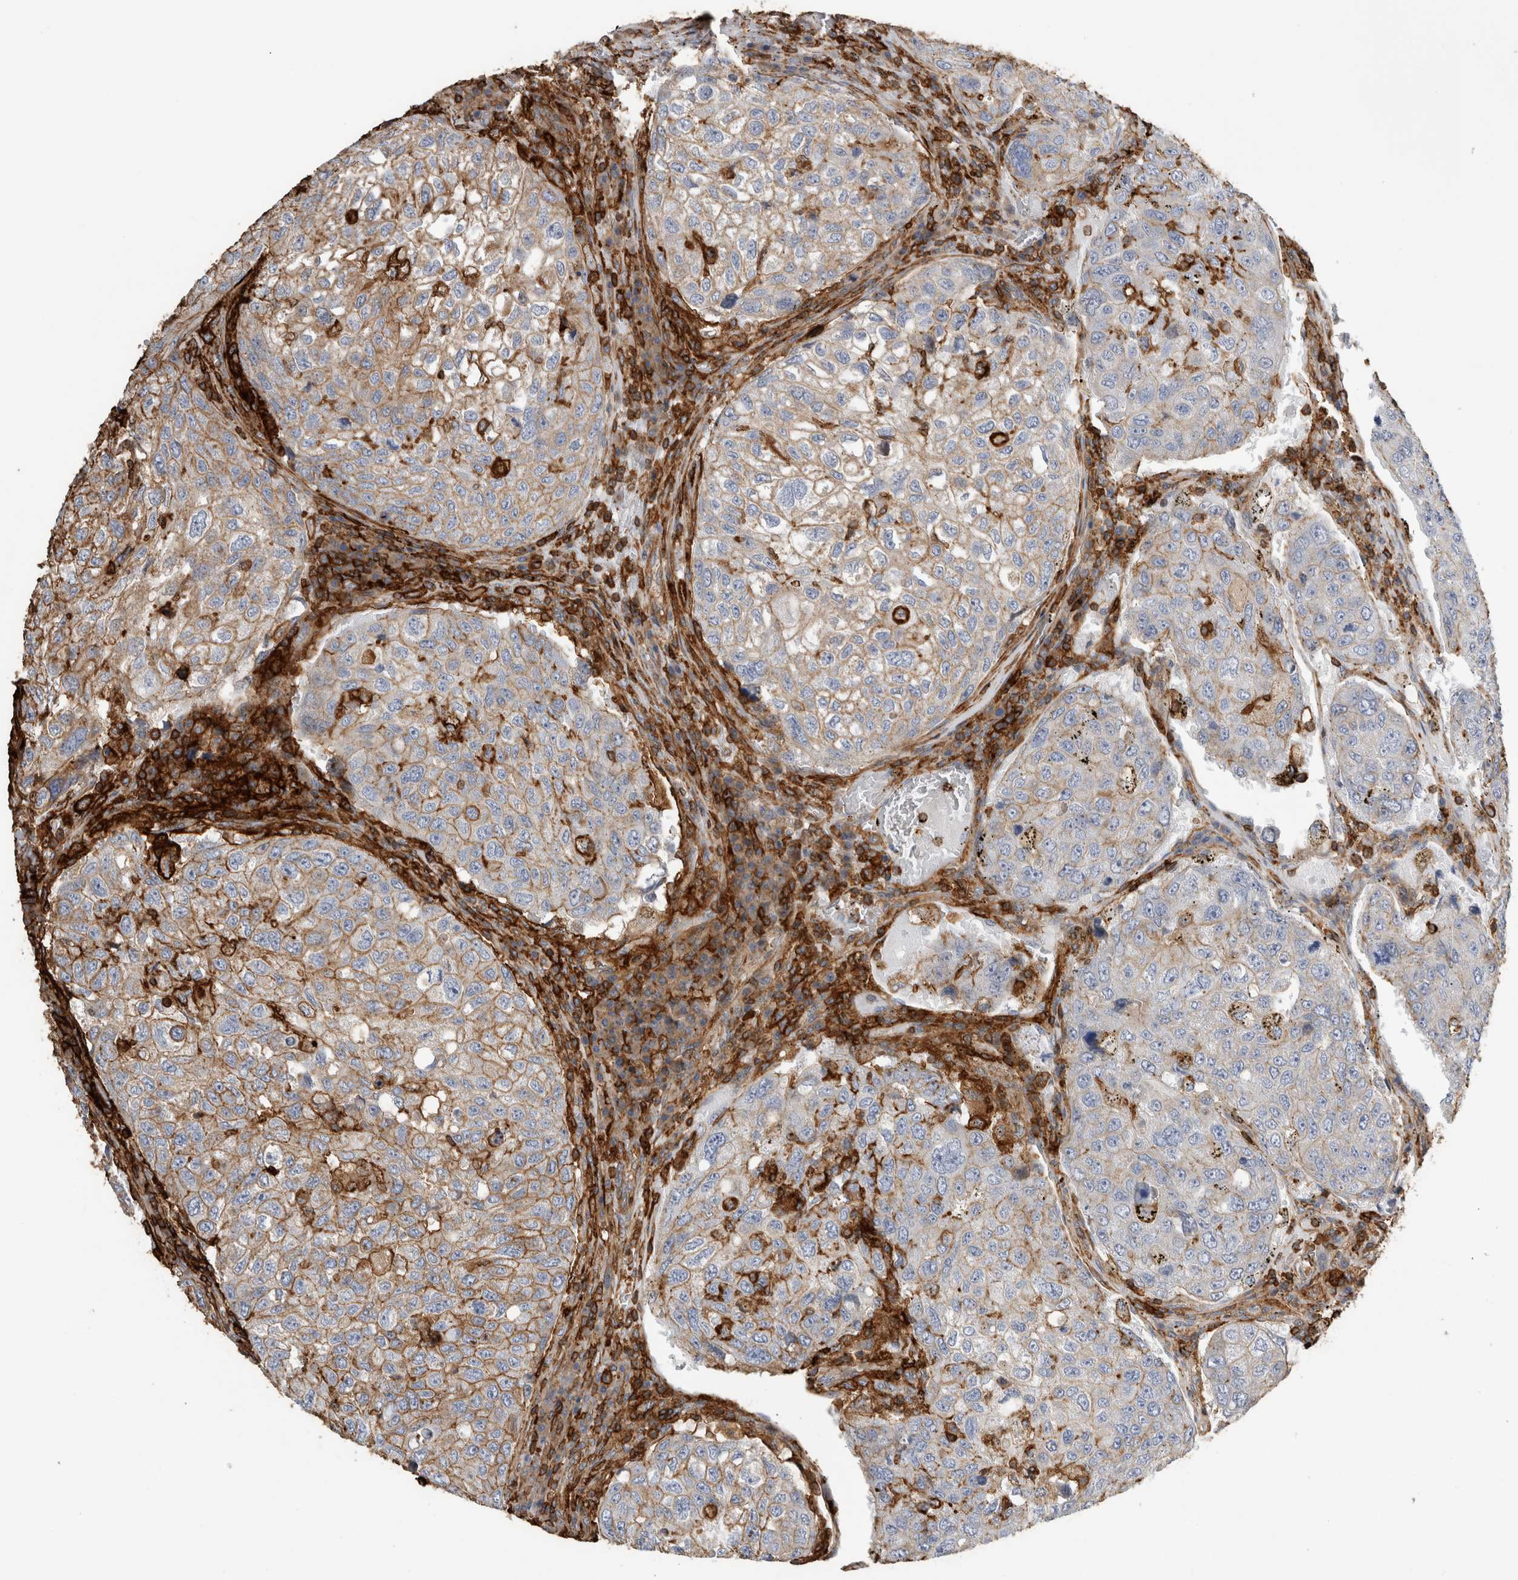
{"staining": {"intensity": "moderate", "quantity": "25%-75%", "location": "cytoplasmic/membranous"}, "tissue": "urothelial cancer", "cell_type": "Tumor cells", "image_type": "cancer", "snomed": [{"axis": "morphology", "description": "Urothelial carcinoma, High grade"}, {"axis": "topography", "description": "Lymph node"}, {"axis": "topography", "description": "Urinary bladder"}], "caption": "Tumor cells demonstrate moderate cytoplasmic/membranous expression in approximately 25%-75% of cells in urothelial carcinoma (high-grade).", "gene": "GPER1", "patient": {"sex": "male", "age": 51}}